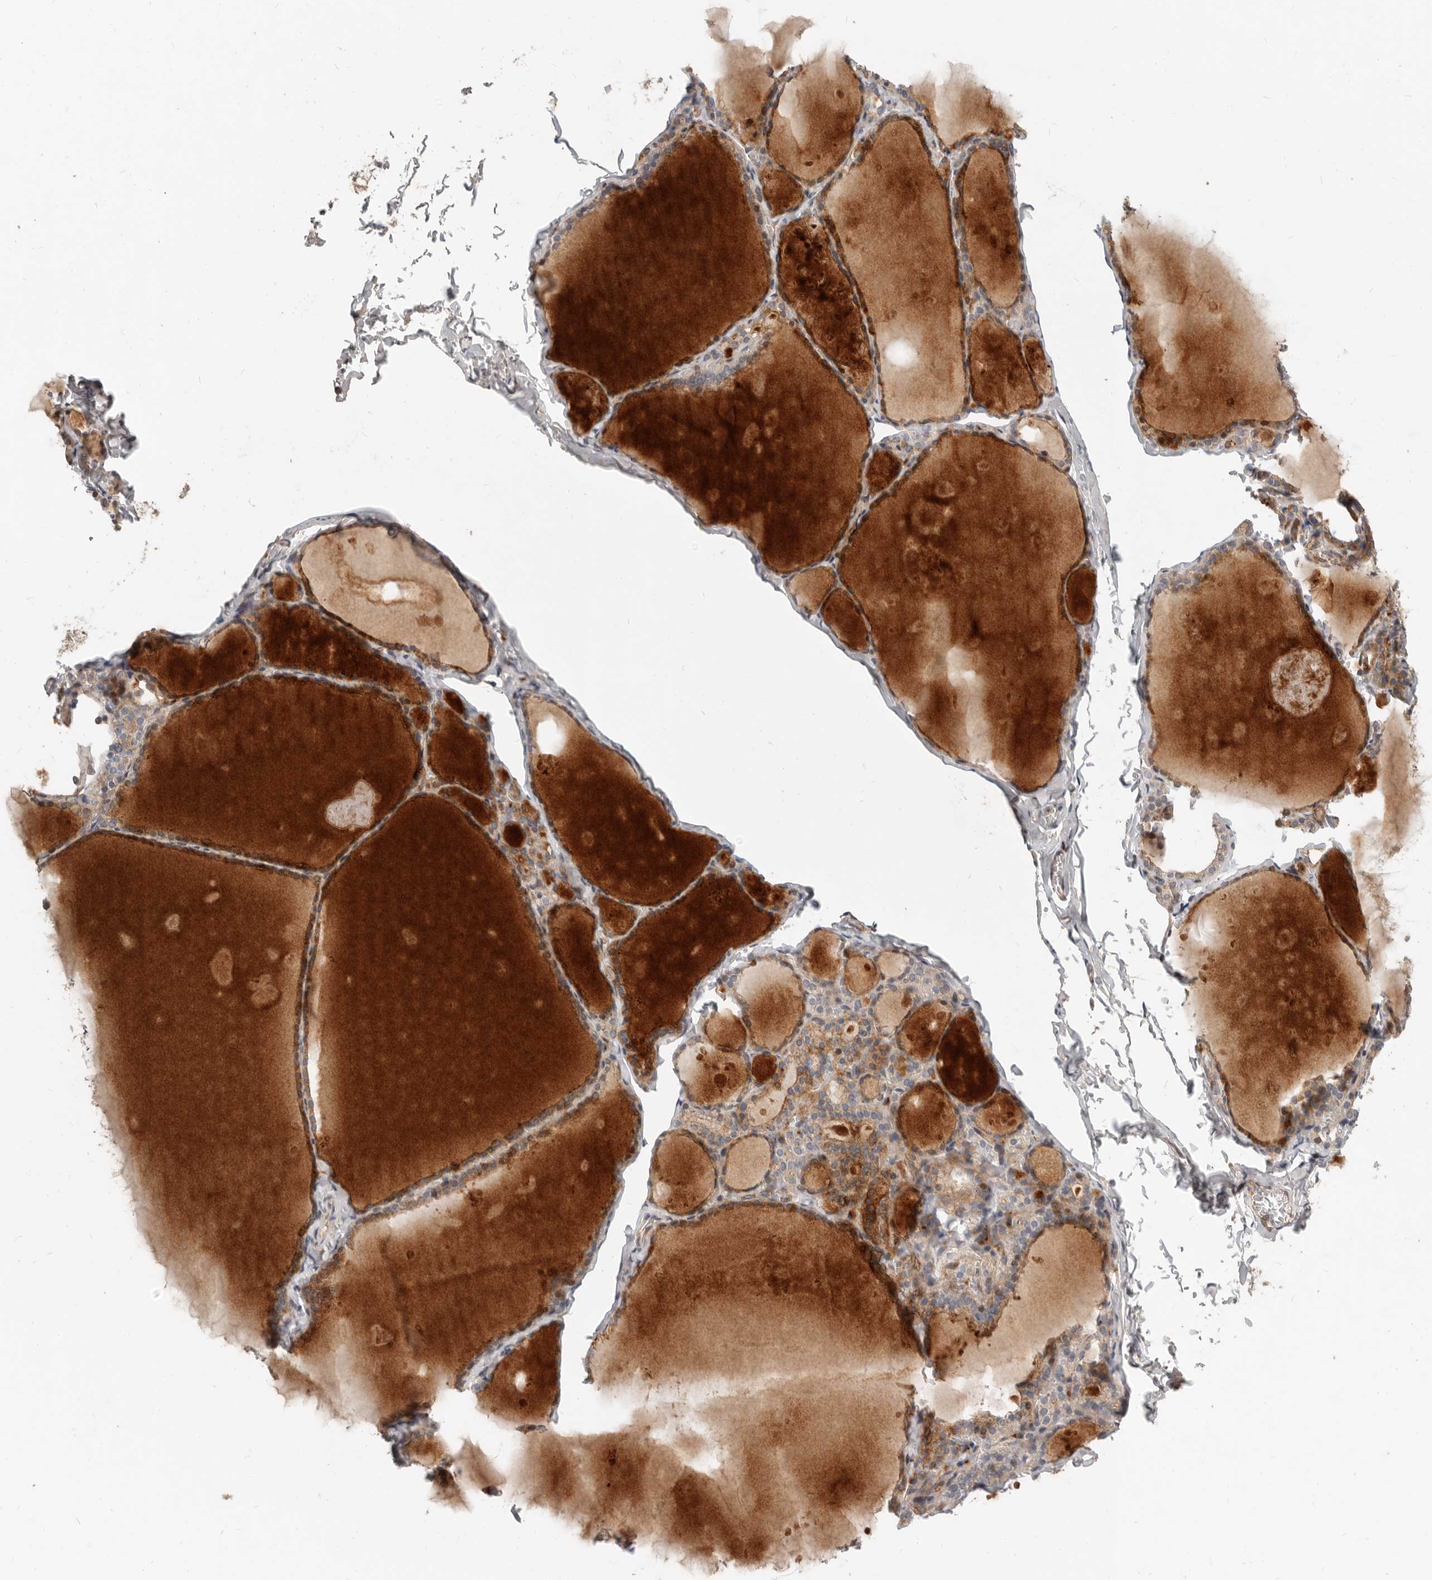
{"staining": {"intensity": "moderate", "quantity": ">75%", "location": "cytoplasmic/membranous"}, "tissue": "thyroid gland", "cell_type": "Glandular cells", "image_type": "normal", "snomed": [{"axis": "morphology", "description": "Normal tissue, NOS"}, {"axis": "topography", "description": "Thyroid gland"}], "caption": "Immunohistochemical staining of normal human thyroid gland reveals medium levels of moderate cytoplasmic/membranous staining in approximately >75% of glandular cells.", "gene": "NPY4R2", "patient": {"sex": "male", "age": 56}}